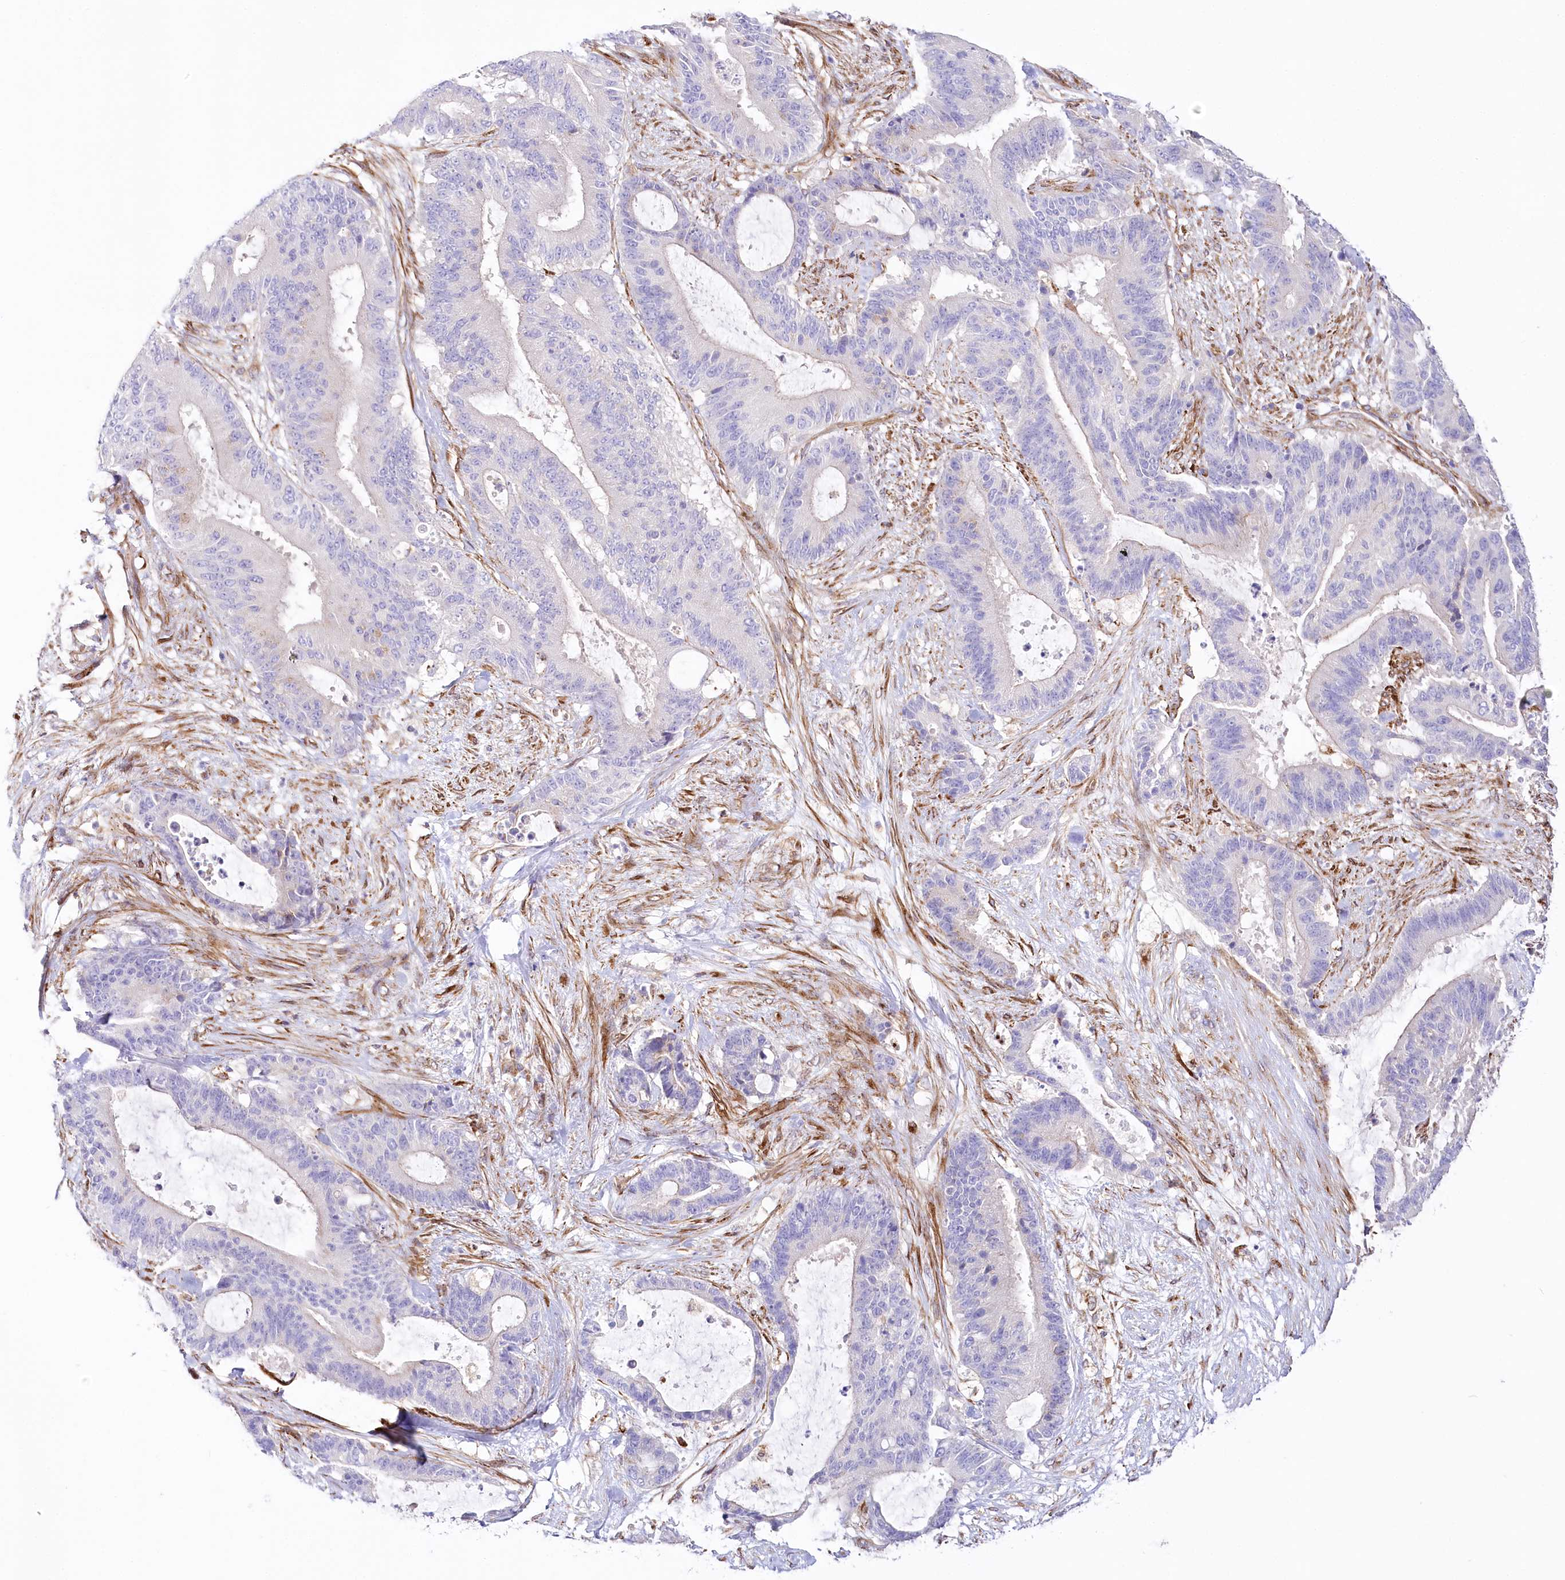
{"staining": {"intensity": "negative", "quantity": "none", "location": "none"}, "tissue": "liver cancer", "cell_type": "Tumor cells", "image_type": "cancer", "snomed": [{"axis": "morphology", "description": "Normal tissue, NOS"}, {"axis": "morphology", "description": "Cholangiocarcinoma"}, {"axis": "topography", "description": "Liver"}, {"axis": "topography", "description": "Peripheral nerve tissue"}], "caption": "Immunohistochemistry of human cholangiocarcinoma (liver) exhibits no expression in tumor cells.", "gene": "ABRAXAS2", "patient": {"sex": "female", "age": 73}}